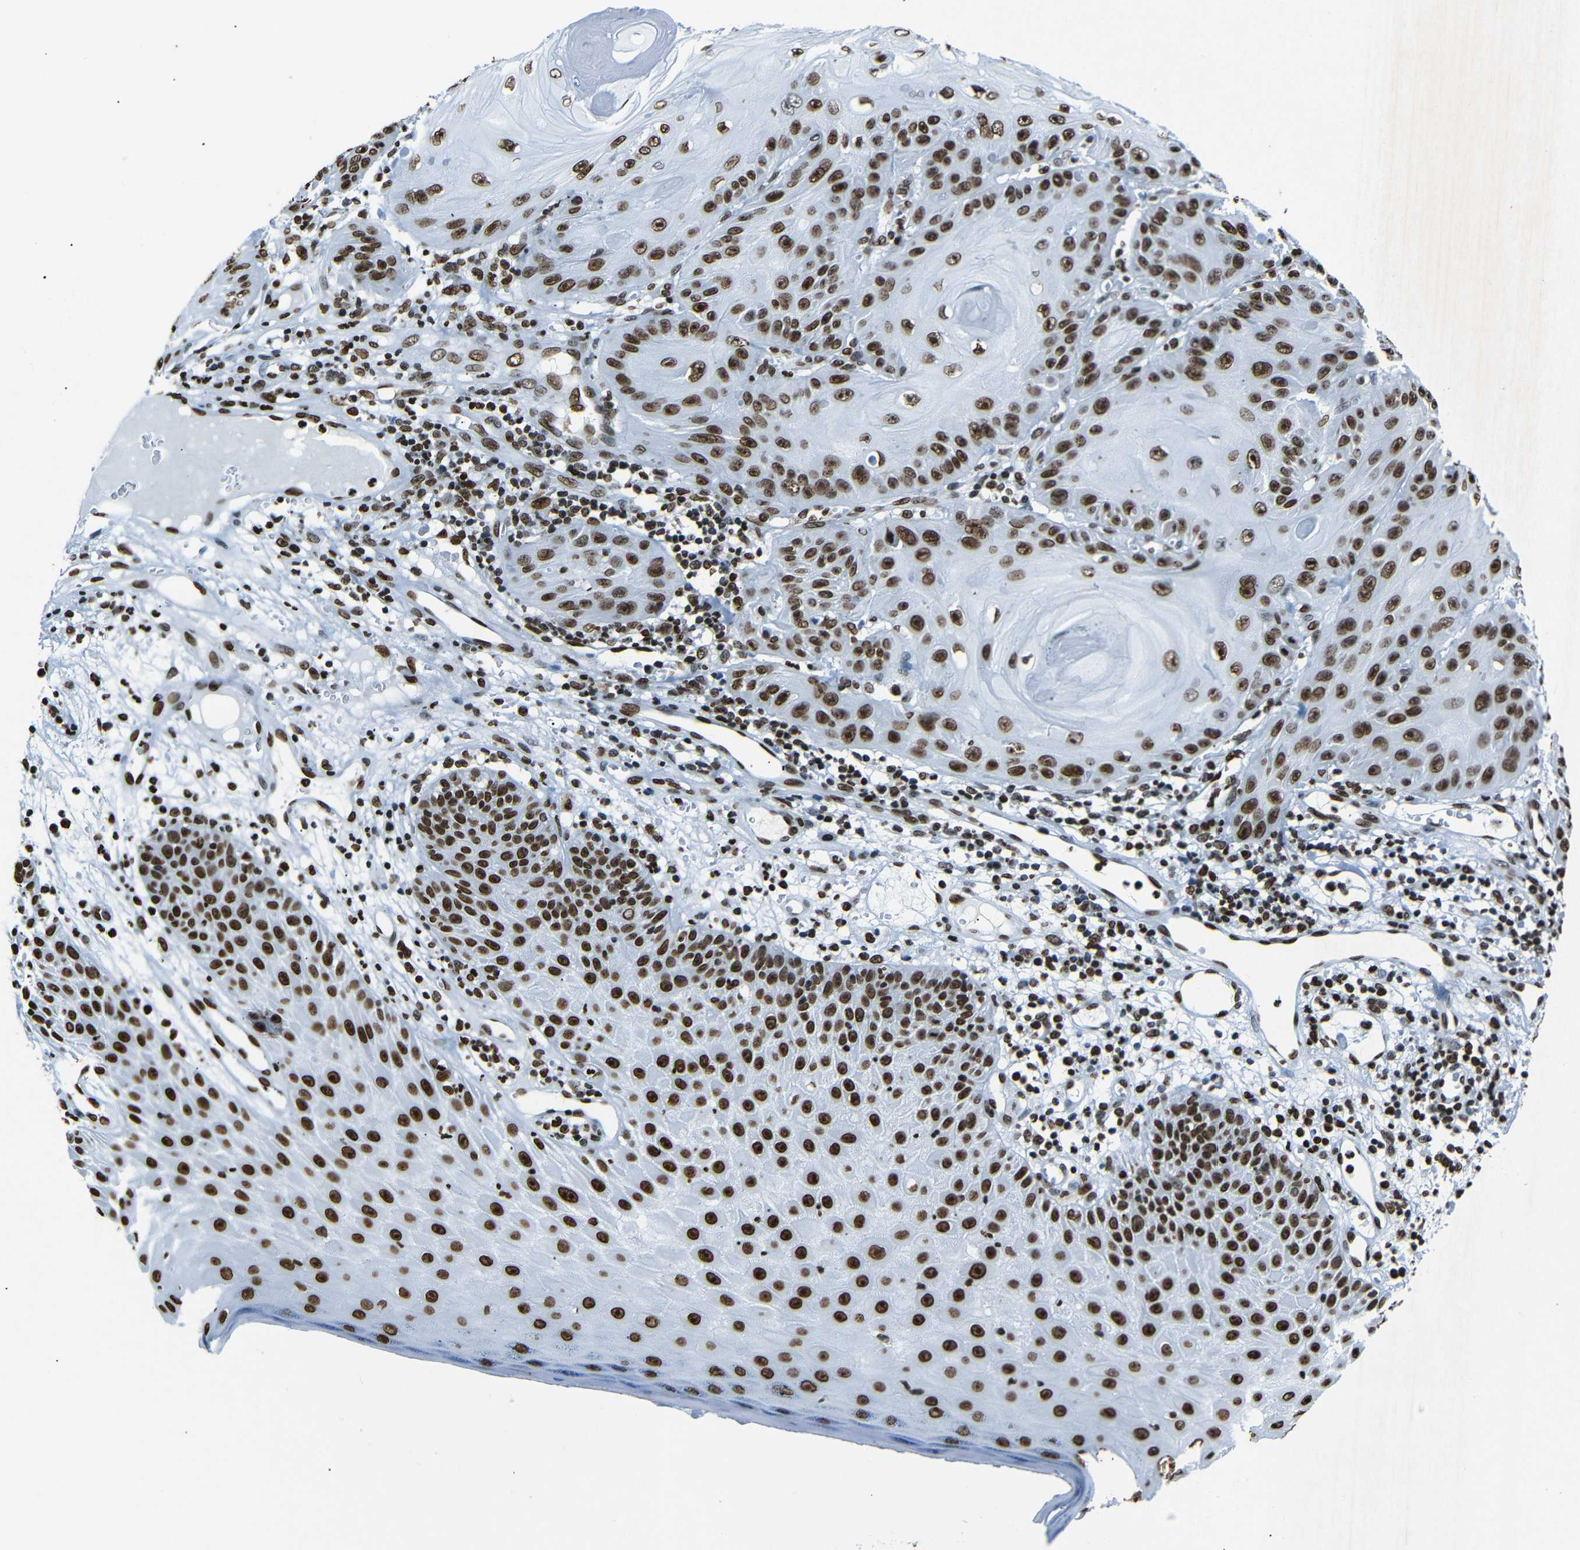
{"staining": {"intensity": "strong", "quantity": ">75%", "location": "nuclear"}, "tissue": "skin cancer", "cell_type": "Tumor cells", "image_type": "cancer", "snomed": [{"axis": "morphology", "description": "Squamous cell carcinoma, NOS"}, {"axis": "topography", "description": "Skin"}], "caption": "Strong nuclear staining for a protein is present in approximately >75% of tumor cells of skin cancer using immunohistochemistry.", "gene": "HMGN1", "patient": {"sex": "female", "age": 78}}